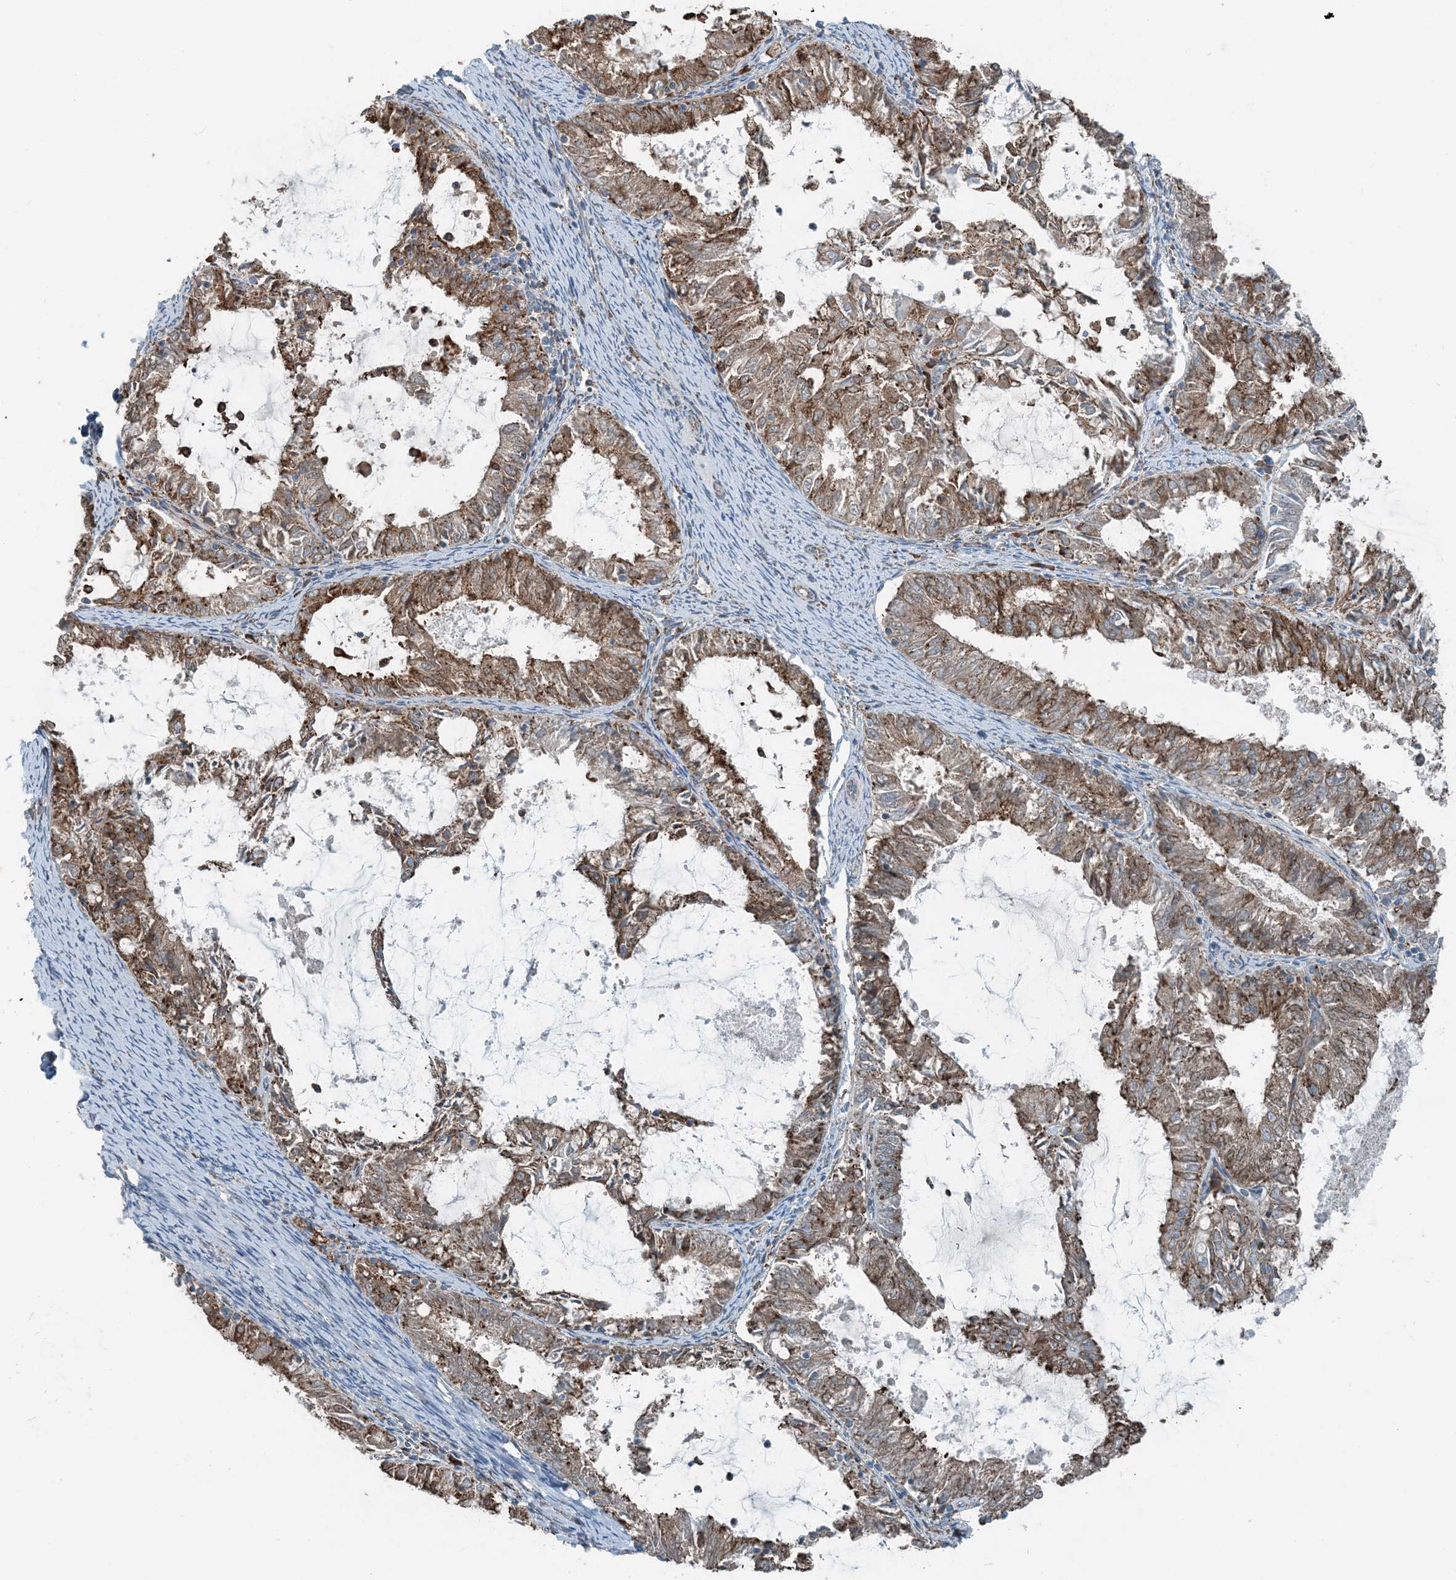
{"staining": {"intensity": "moderate", "quantity": ">75%", "location": "cytoplasmic/membranous"}, "tissue": "endometrial cancer", "cell_type": "Tumor cells", "image_type": "cancer", "snomed": [{"axis": "morphology", "description": "Adenocarcinoma, NOS"}, {"axis": "topography", "description": "Endometrium"}], "caption": "Protein staining demonstrates moderate cytoplasmic/membranous staining in about >75% of tumor cells in endometrial adenocarcinoma.", "gene": "CERKL", "patient": {"sex": "female", "age": 57}}